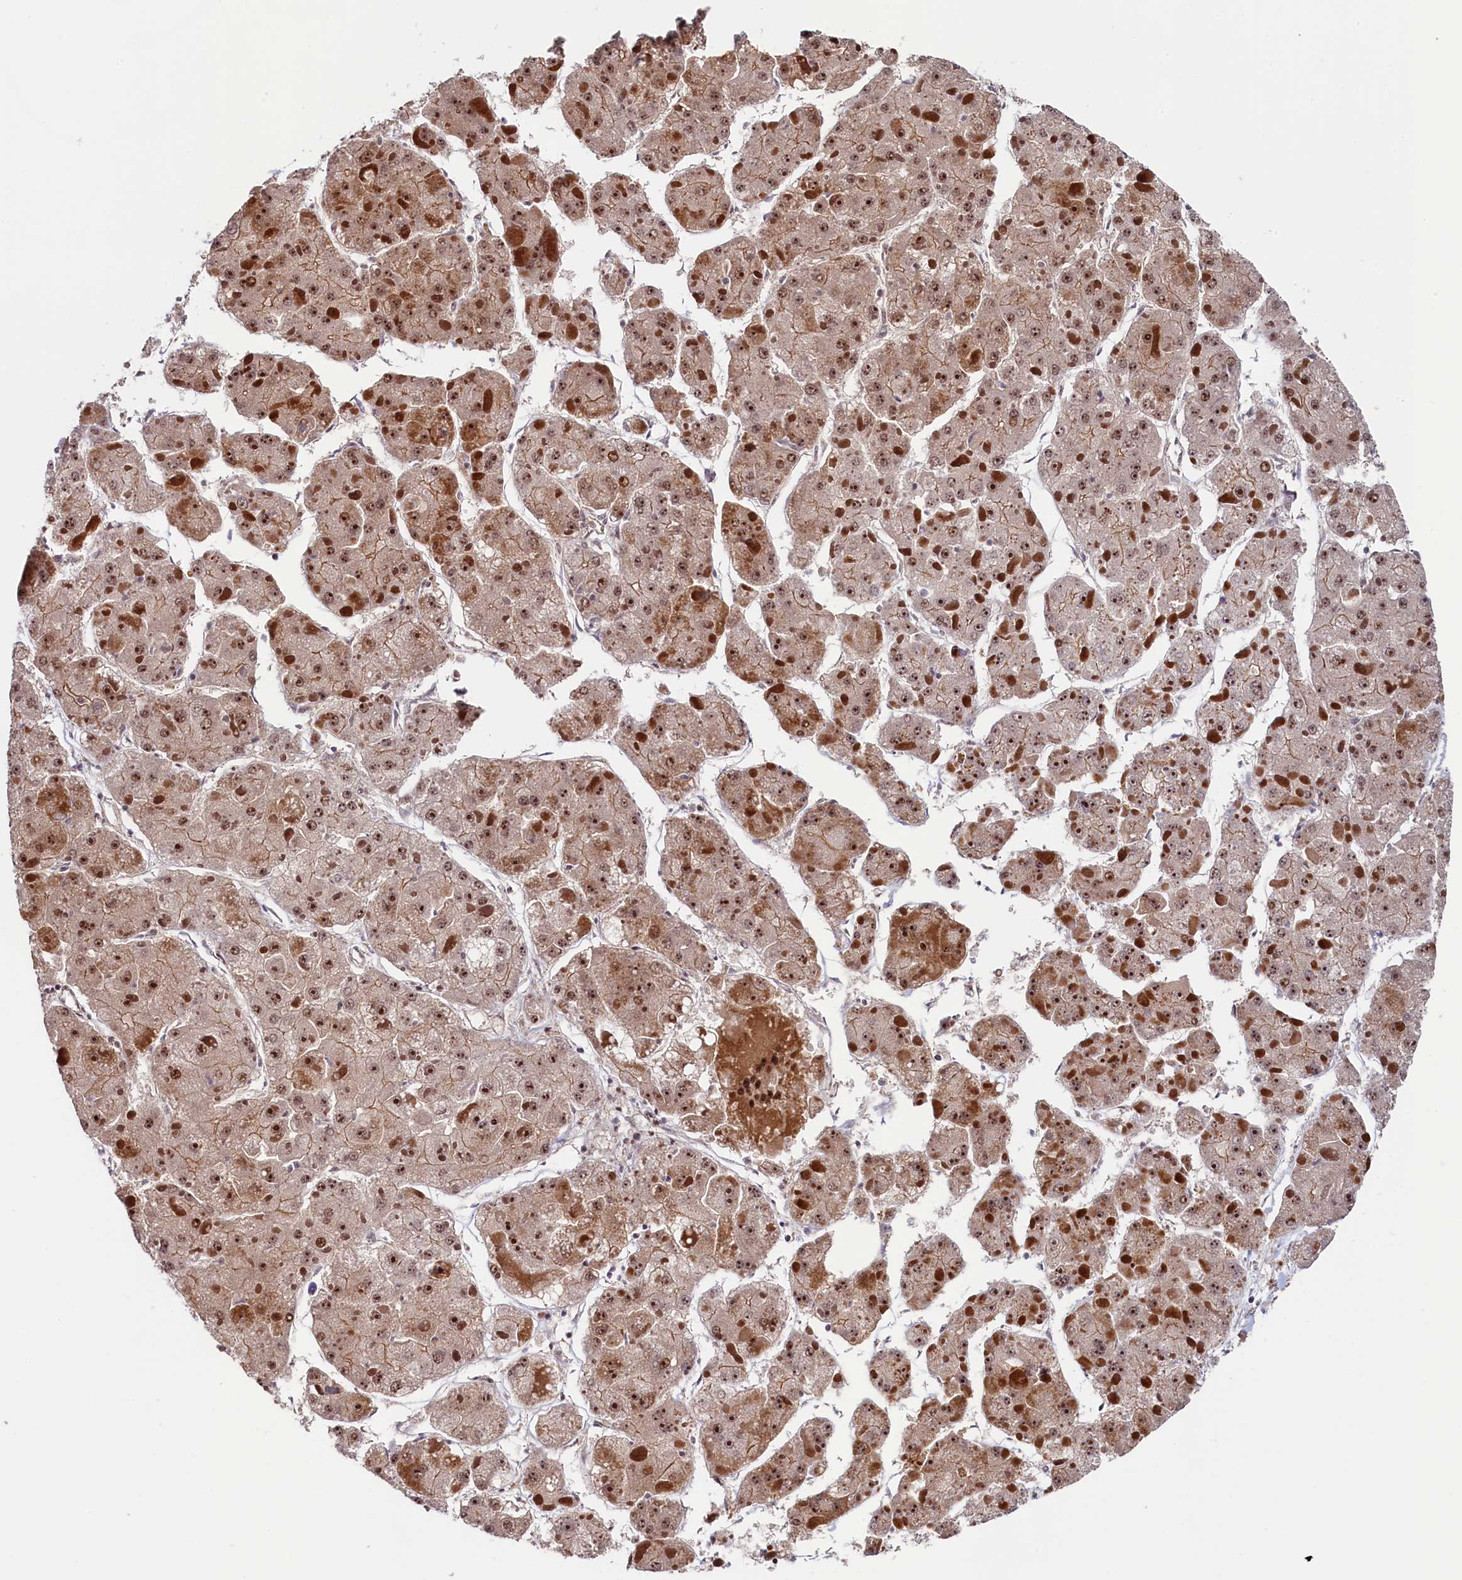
{"staining": {"intensity": "moderate", "quantity": ">75%", "location": "nuclear"}, "tissue": "liver cancer", "cell_type": "Tumor cells", "image_type": "cancer", "snomed": [{"axis": "morphology", "description": "Carcinoma, Hepatocellular, NOS"}, {"axis": "topography", "description": "Liver"}], "caption": "Immunohistochemistry image of liver cancer stained for a protein (brown), which shows medium levels of moderate nuclear expression in approximately >75% of tumor cells.", "gene": "LEO1", "patient": {"sex": "female", "age": 73}}